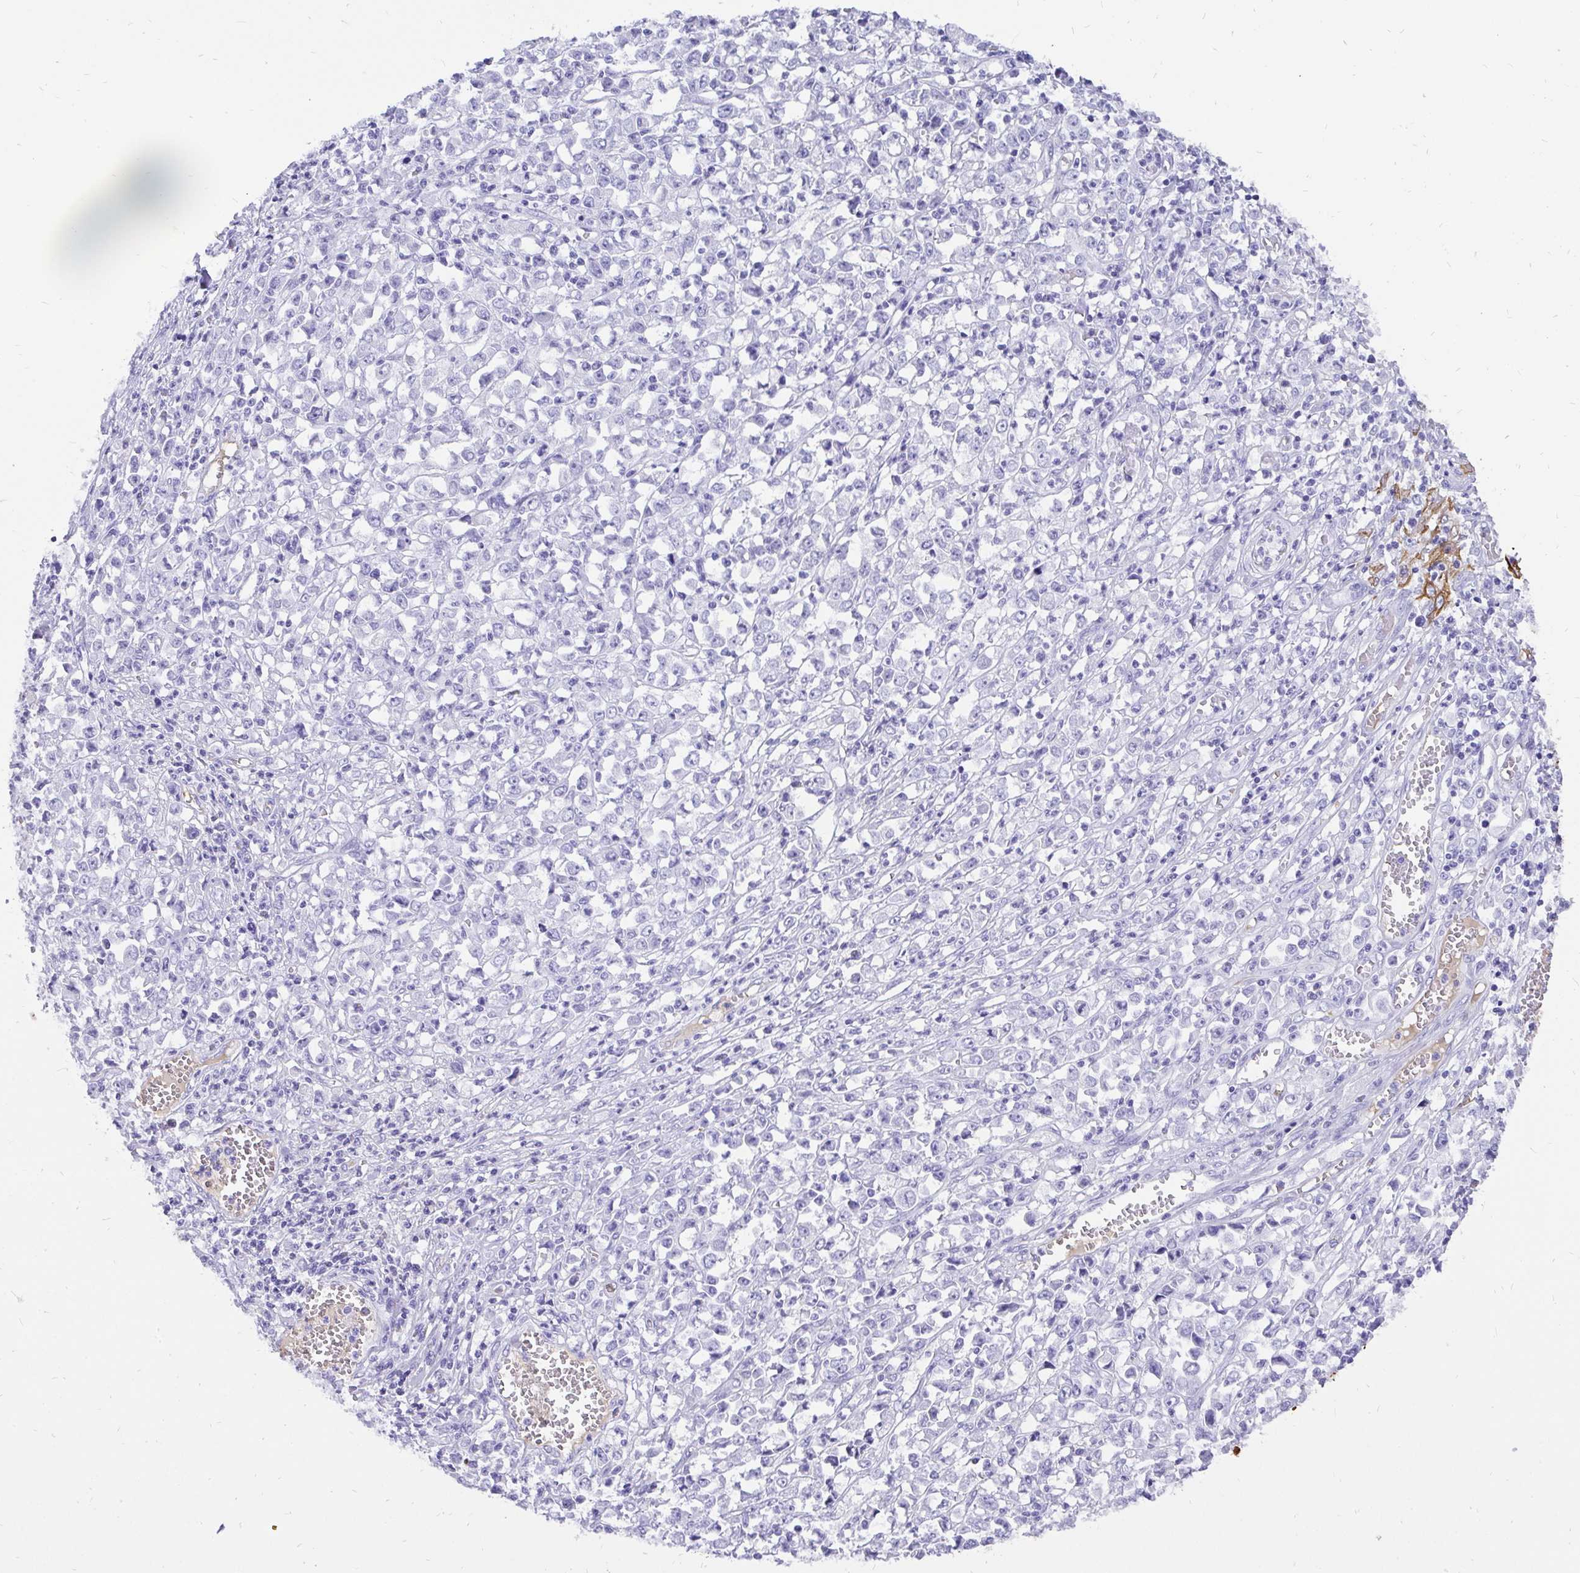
{"staining": {"intensity": "negative", "quantity": "none", "location": "none"}, "tissue": "stomach cancer", "cell_type": "Tumor cells", "image_type": "cancer", "snomed": [{"axis": "morphology", "description": "Adenocarcinoma, NOS"}, {"axis": "topography", "description": "Stomach, upper"}], "caption": "Protein analysis of adenocarcinoma (stomach) demonstrates no significant expression in tumor cells.", "gene": "KRT13", "patient": {"sex": "male", "age": 70}}